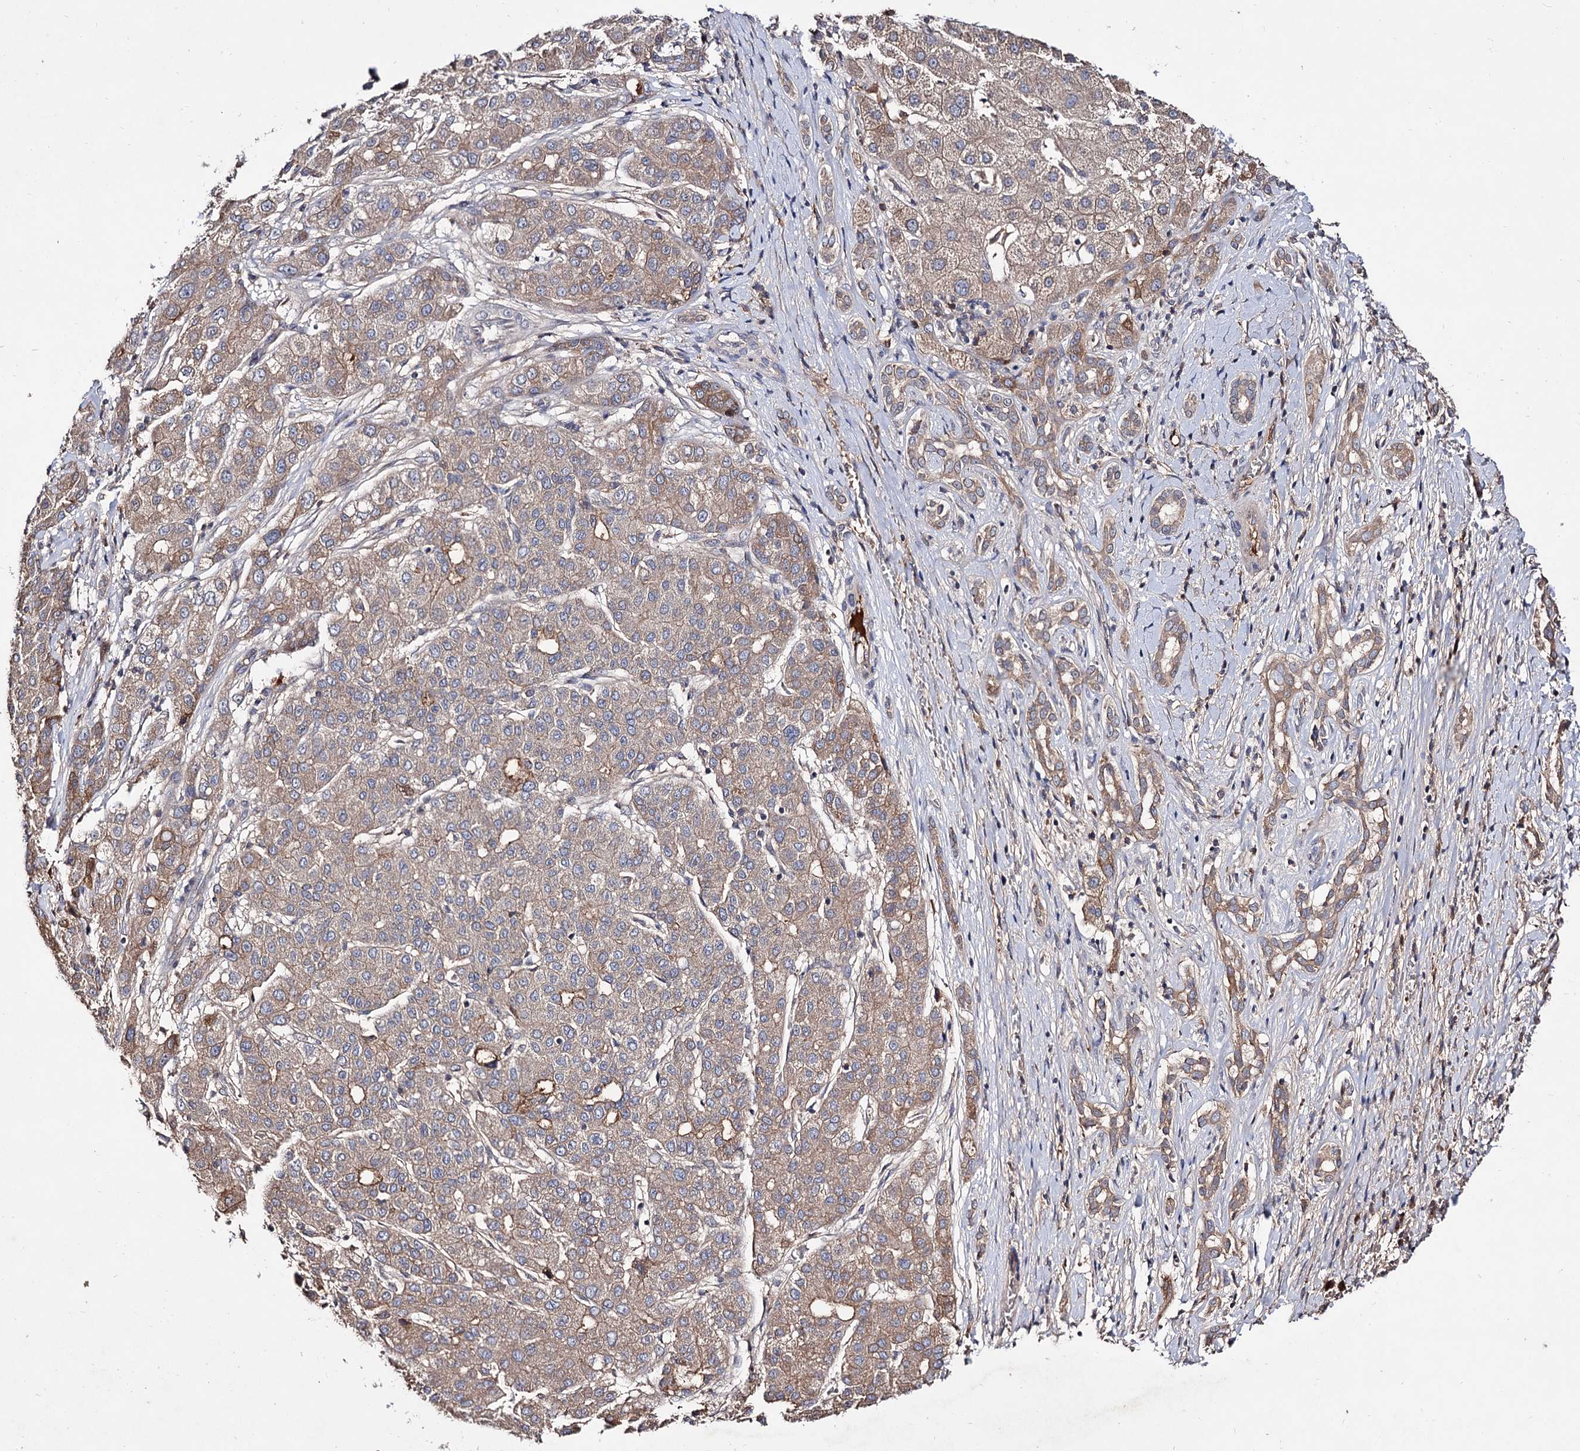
{"staining": {"intensity": "weak", "quantity": ">75%", "location": "cytoplasmic/membranous"}, "tissue": "liver cancer", "cell_type": "Tumor cells", "image_type": "cancer", "snomed": [{"axis": "morphology", "description": "Carcinoma, Hepatocellular, NOS"}, {"axis": "topography", "description": "Liver"}], "caption": "IHC of human hepatocellular carcinoma (liver) shows low levels of weak cytoplasmic/membranous expression in about >75% of tumor cells. Nuclei are stained in blue.", "gene": "ARFIP2", "patient": {"sex": "male", "age": 65}}